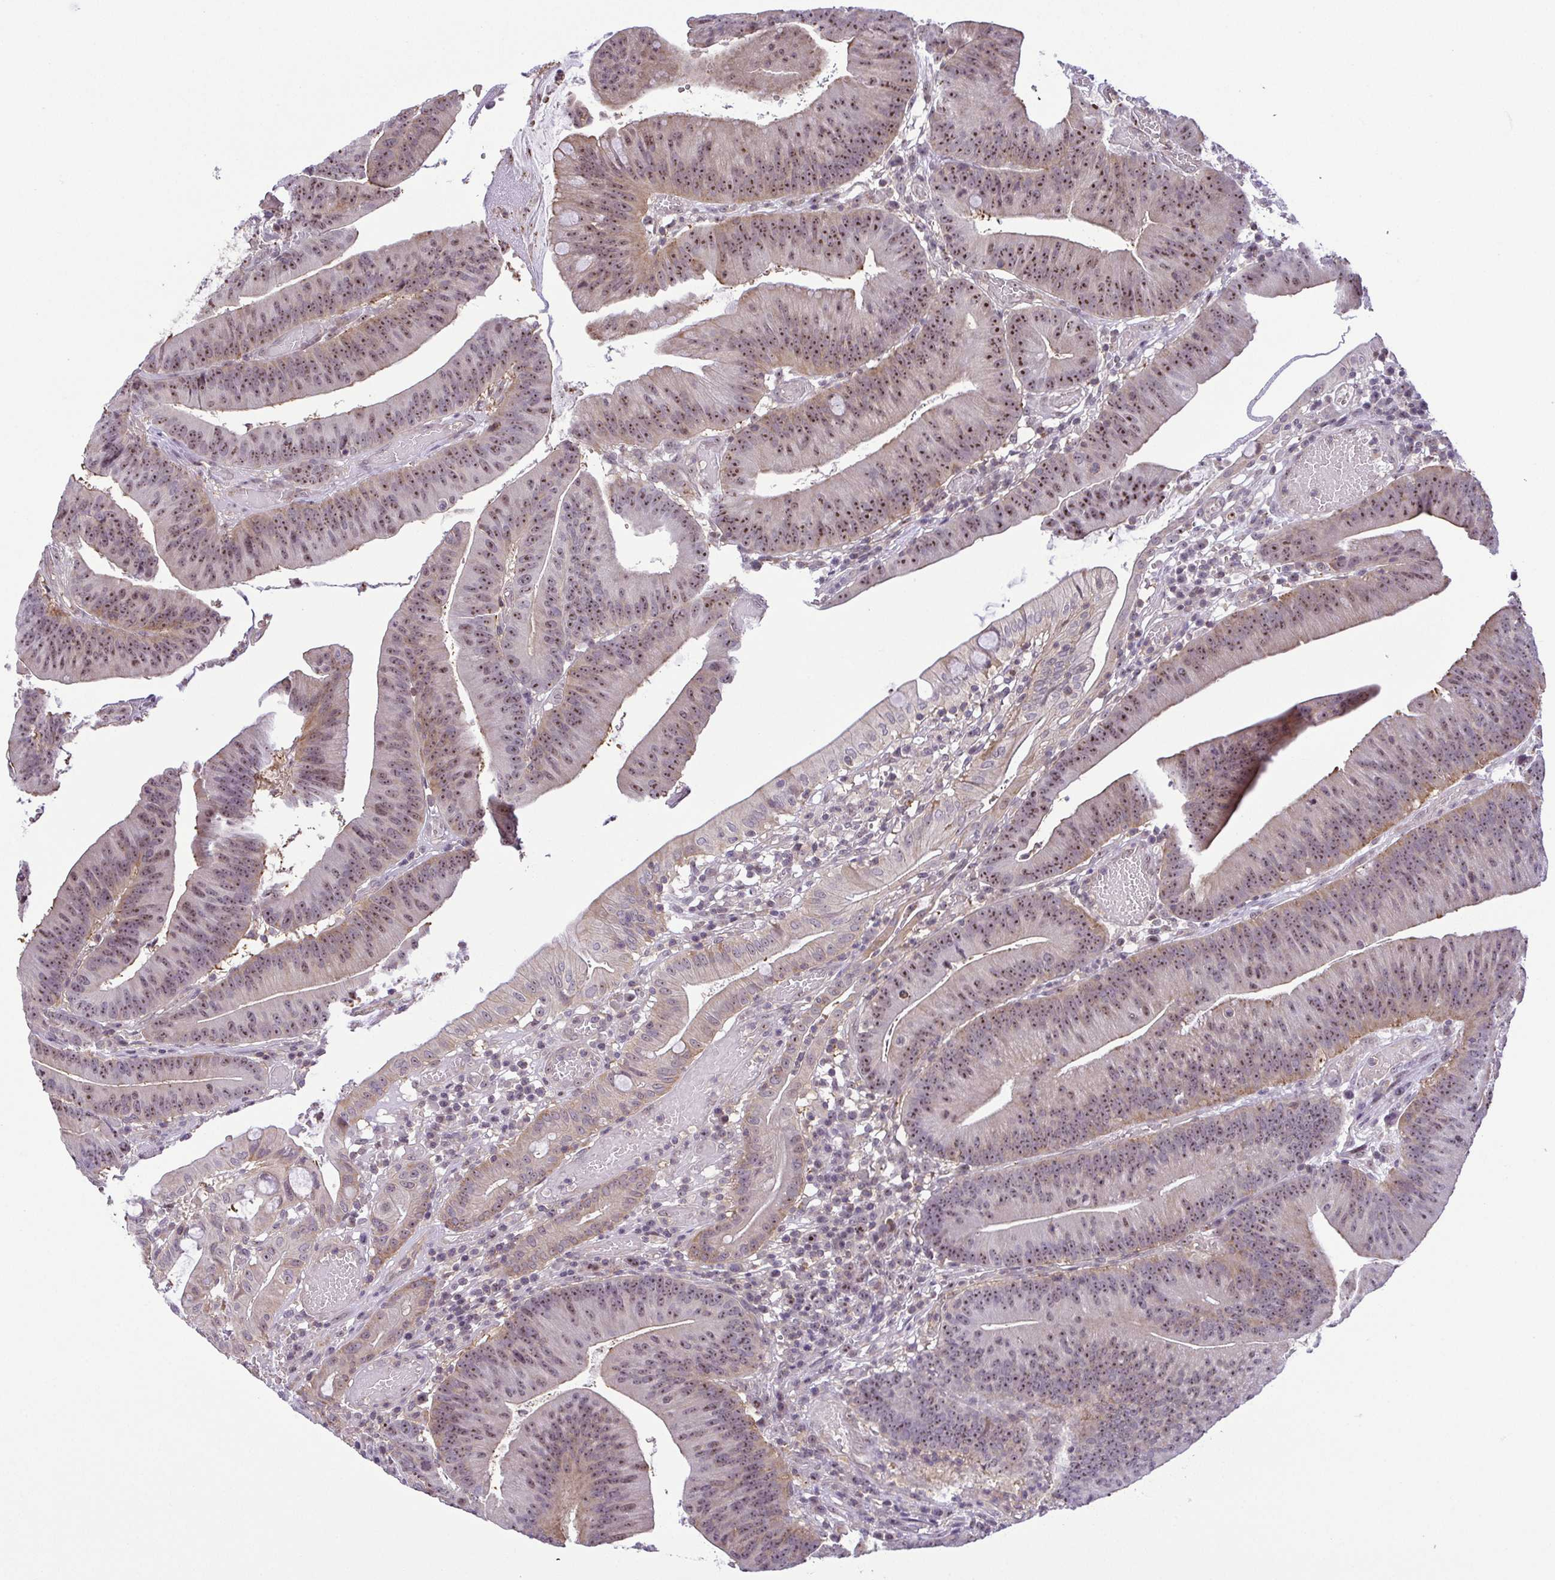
{"staining": {"intensity": "moderate", "quantity": ">75%", "location": "nuclear"}, "tissue": "colorectal cancer", "cell_type": "Tumor cells", "image_type": "cancer", "snomed": [{"axis": "morphology", "description": "Adenocarcinoma, NOS"}, {"axis": "topography", "description": "Colon"}], "caption": "Immunohistochemistry of colorectal adenocarcinoma displays medium levels of moderate nuclear positivity in approximately >75% of tumor cells.", "gene": "RSL24D1", "patient": {"sex": "female", "age": 78}}